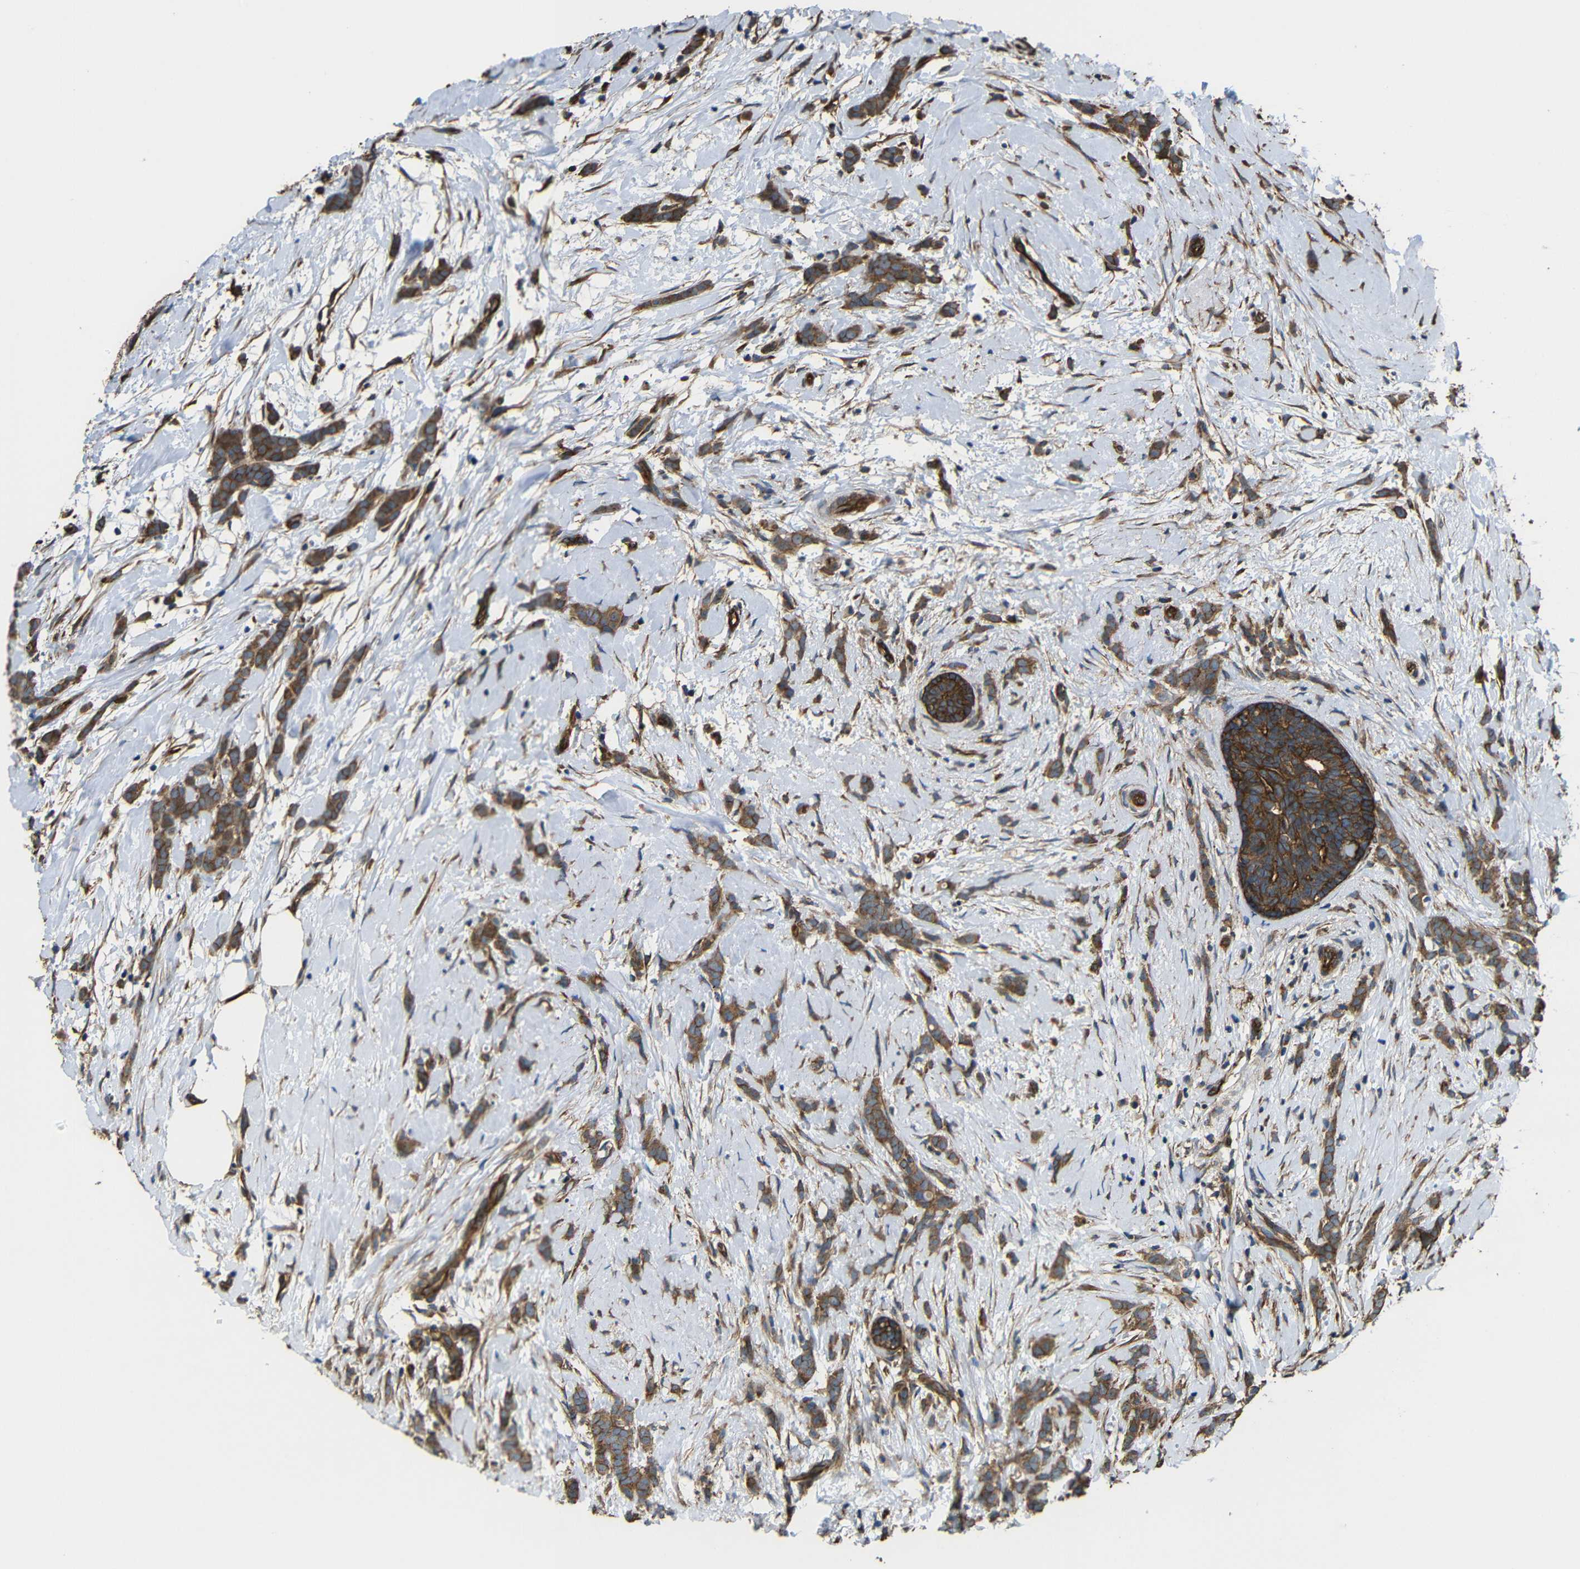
{"staining": {"intensity": "moderate", "quantity": ">75%", "location": "cytoplasmic/membranous"}, "tissue": "breast cancer", "cell_type": "Tumor cells", "image_type": "cancer", "snomed": [{"axis": "morphology", "description": "Lobular carcinoma, in situ"}, {"axis": "morphology", "description": "Lobular carcinoma"}, {"axis": "topography", "description": "Breast"}], "caption": "Moderate cytoplasmic/membranous protein expression is seen in about >75% of tumor cells in breast lobular carcinoma. (DAB = brown stain, brightfield microscopy at high magnification).", "gene": "PTCH1", "patient": {"sex": "female", "age": 41}}